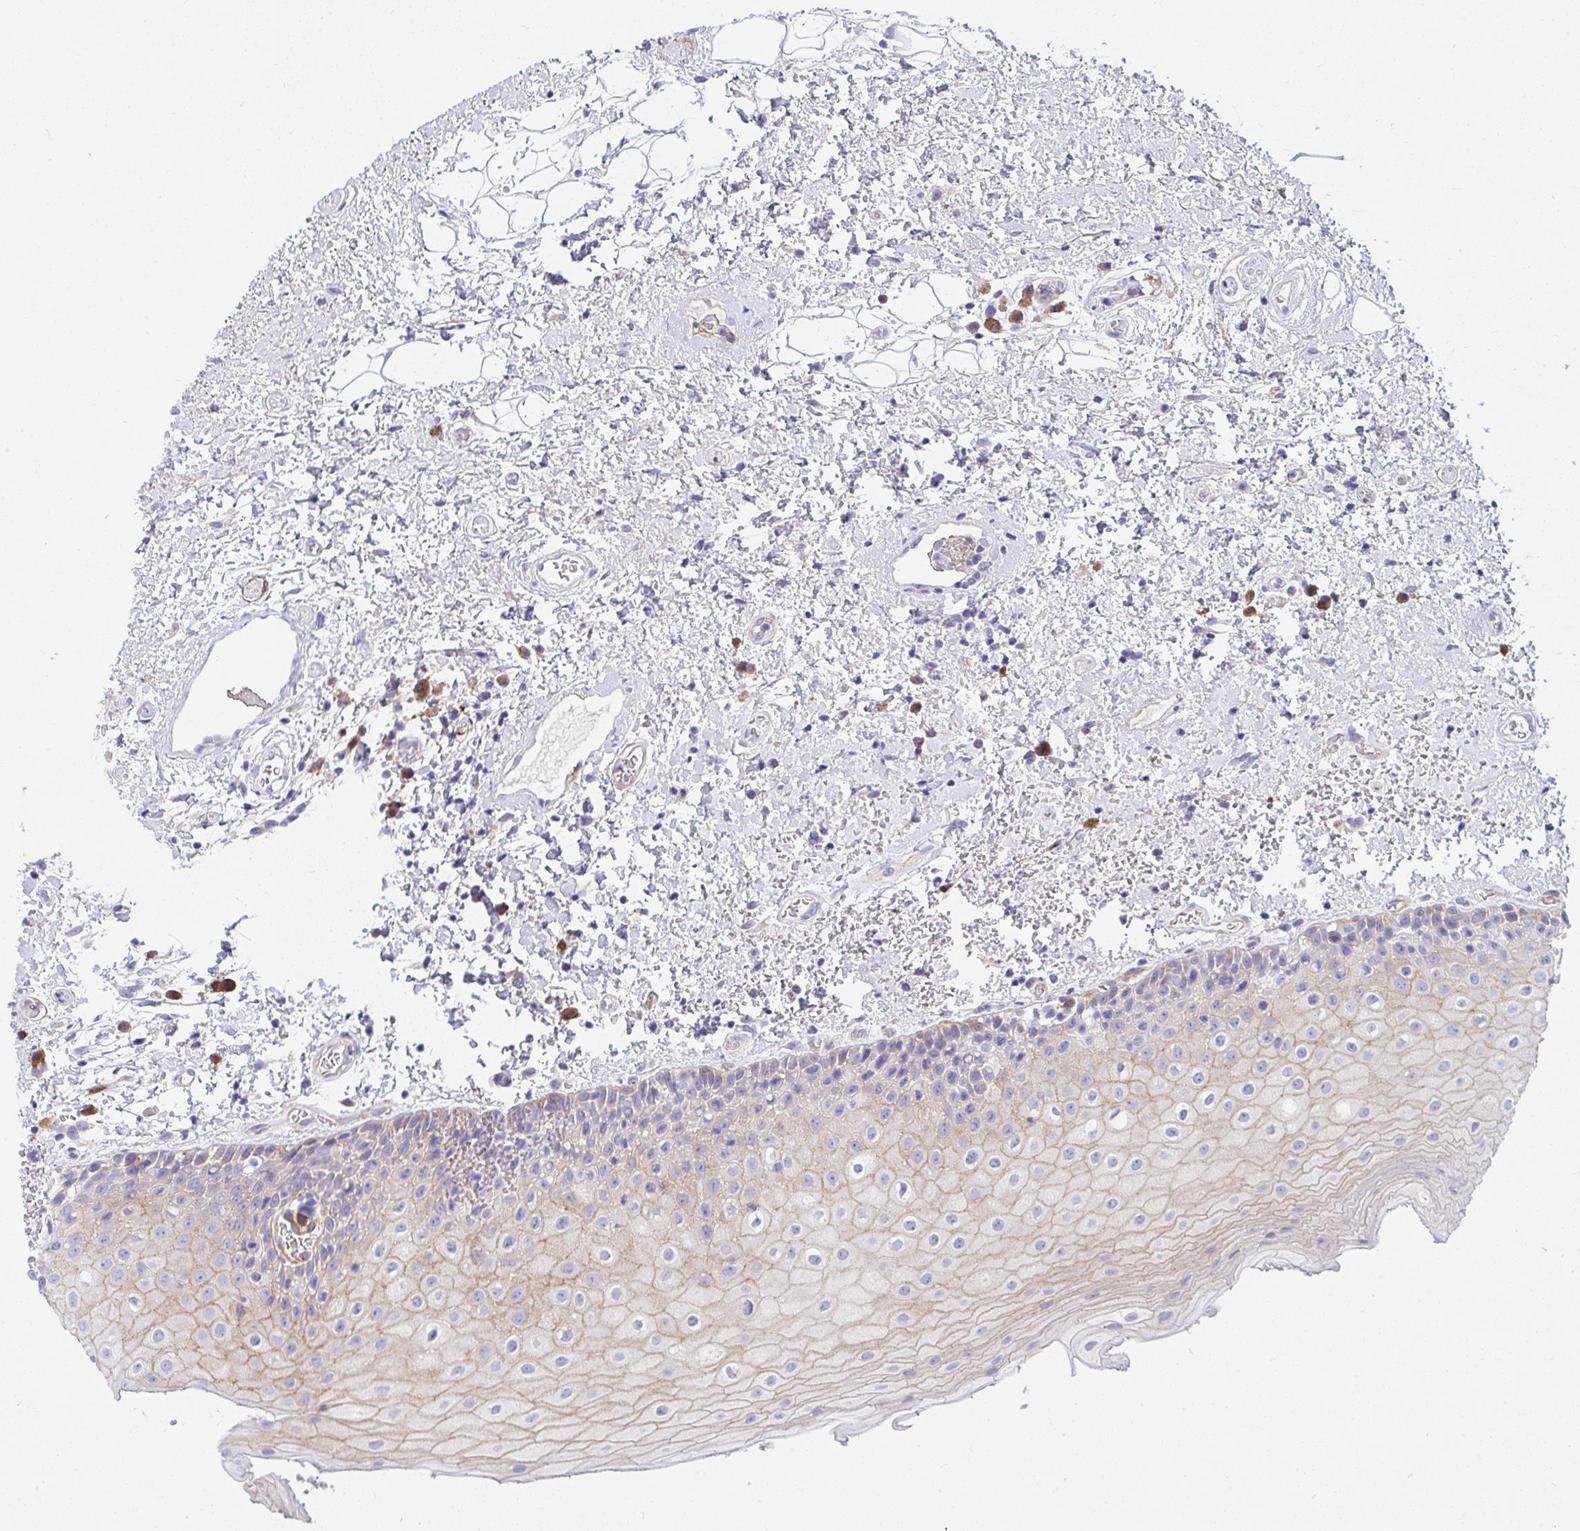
{"staining": {"intensity": "weak", "quantity": "25%-75%", "location": "cytoplasmic/membranous"}, "tissue": "oral mucosa", "cell_type": "Squamous epithelial cells", "image_type": "normal", "snomed": [{"axis": "morphology", "description": "Normal tissue, NOS"}, {"axis": "topography", "description": "Oral tissue"}], "caption": "Immunohistochemical staining of normal oral mucosa demonstrates low levels of weak cytoplasmic/membranous positivity in about 25%-75% of squamous epithelial cells.", "gene": "GAB1", "patient": {"sex": "female", "age": 82}}